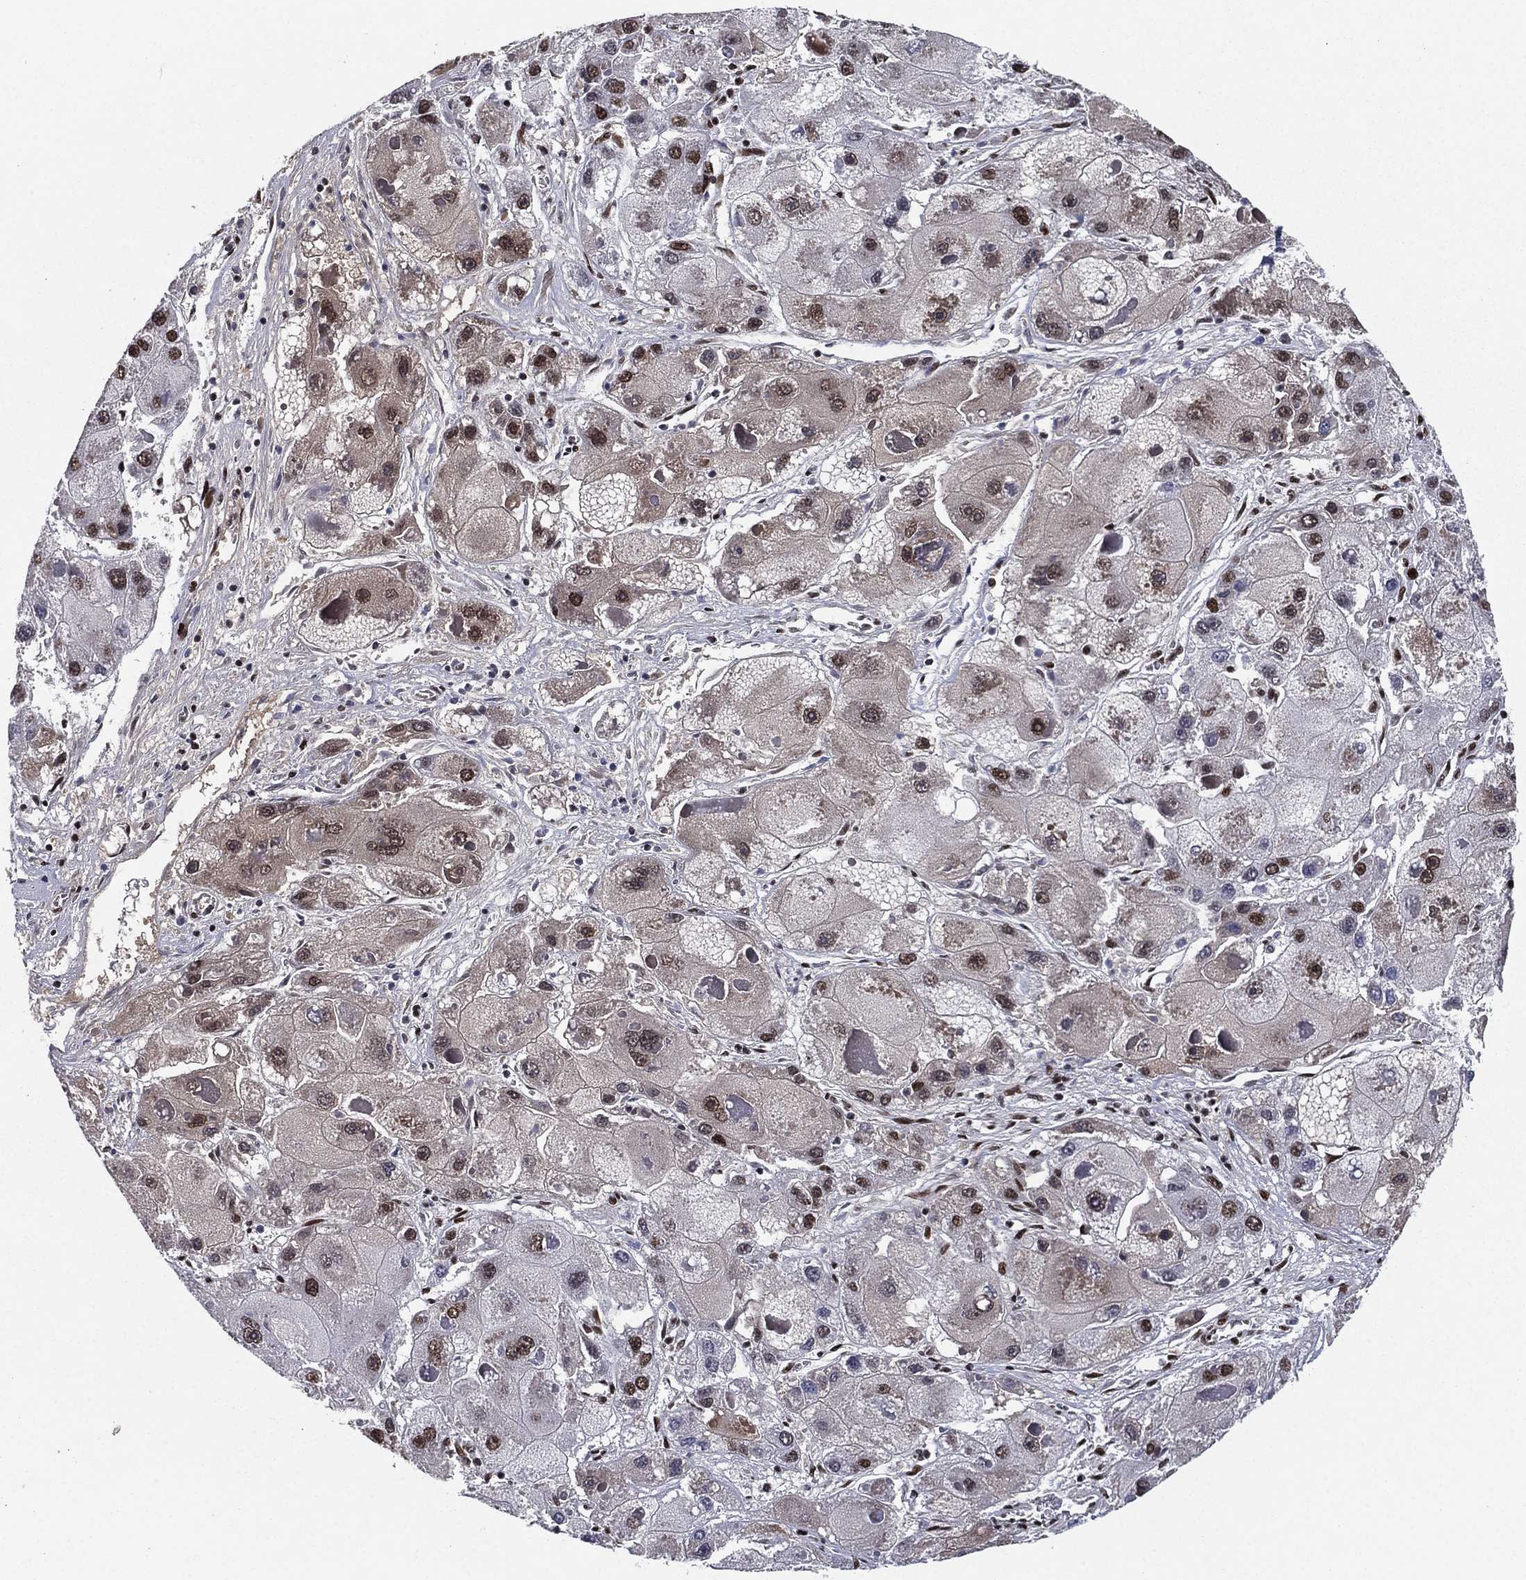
{"staining": {"intensity": "strong", "quantity": "<25%", "location": "nuclear"}, "tissue": "liver cancer", "cell_type": "Tumor cells", "image_type": "cancer", "snomed": [{"axis": "morphology", "description": "Carcinoma, Hepatocellular, NOS"}, {"axis": "topography", "description": "Liver"}], "caption": "A brown stain labels strong nuclear staining of a protein in human liver cancer tumor cells.", "gene": "RTF1", "patient": {"sex": "female", "age": 73}}